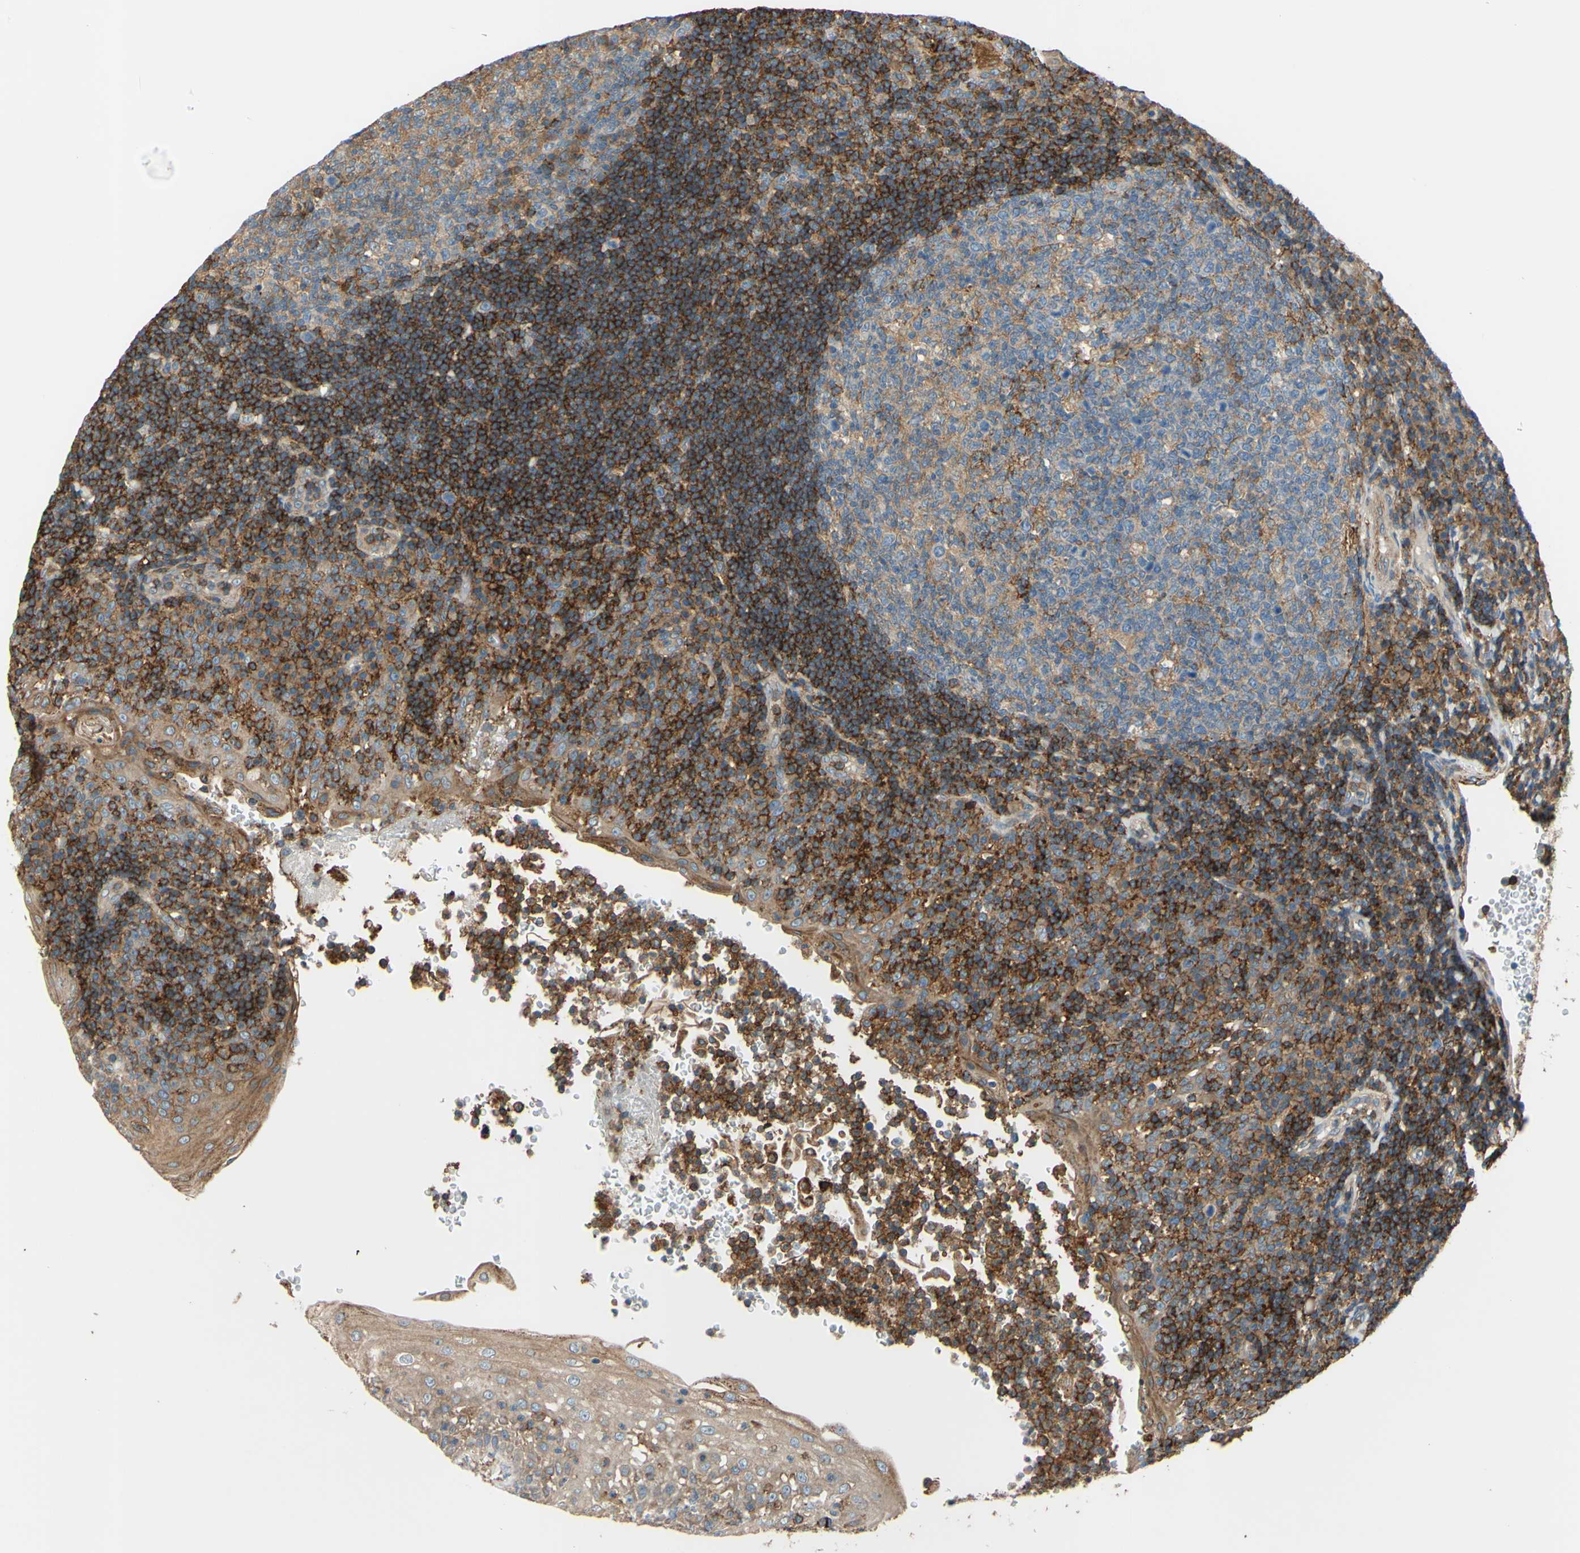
{"staining": {"intensity": "weak", "quantity": "25%-75%", "location": "cytoplasmic/membranous"}, "tissue": "tonsil", "cell_type": "Germinal center cells", "image_type": "normal", "snomed": [{"axis": "morphology", "description": "Normal tissue, NOS"}, {"axis": "topography", "description": "Tonsil"}], "caption": "Brown immunohistochemical staining in unremarkable tonsil reveals weak cytoplasmic/membranous positivity in about 25%-75% of germinal center cells. Nuclei are stained in blue.", "gene": "POR", "patient": {"sex": "female", "age": 40}}